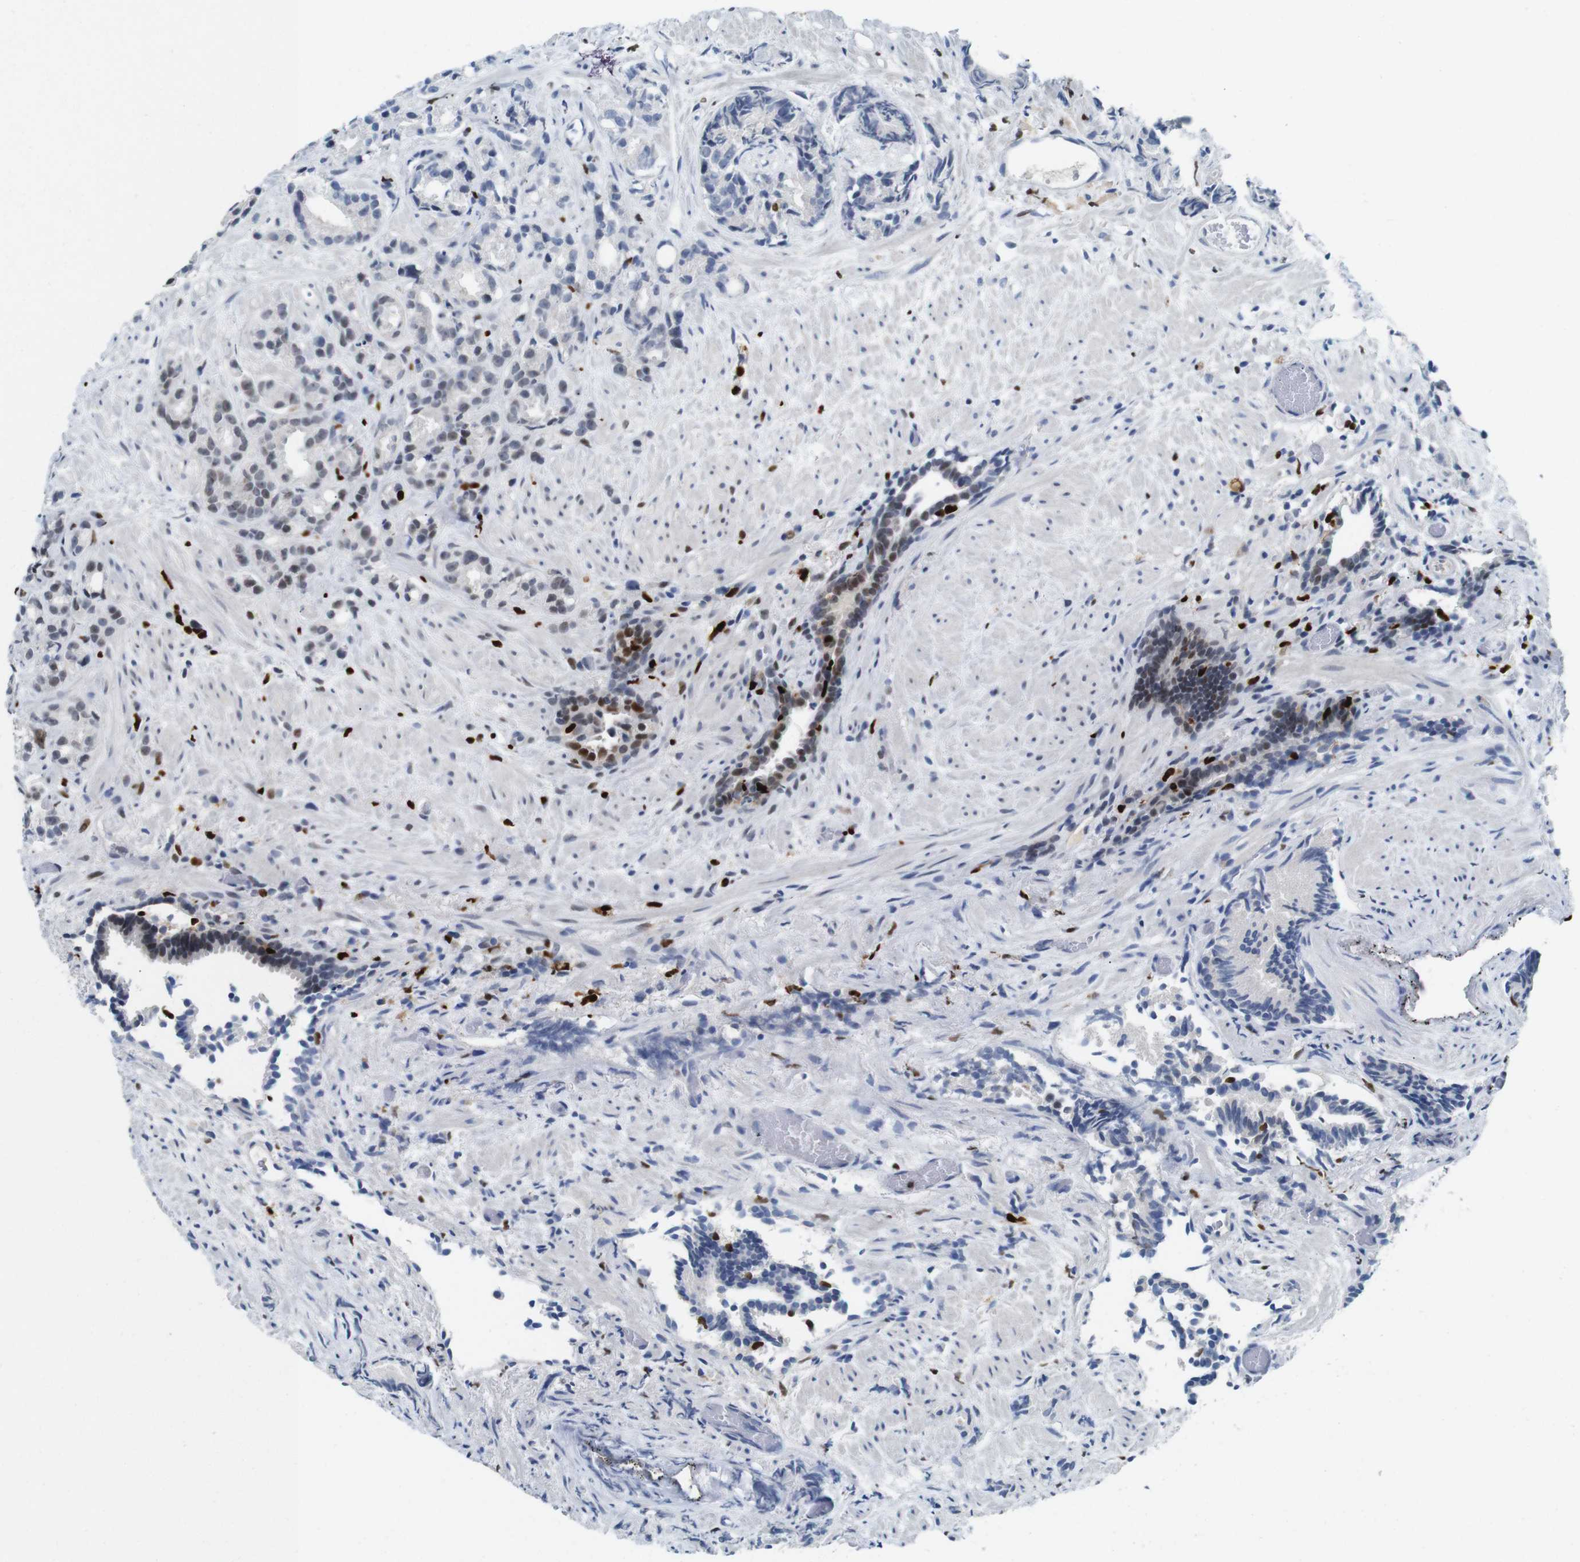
{"staining": {"intensity": "moderate", "quantity": "25%-75%", "location": "nuclear"}, "tissue": "prostate cancer", "cell_type": "Tumor cells", "image_type": "cancer", "snomed": [{"axis": "morphology", "description": "Adenocarcinoma, Low grade"}, {"axis": "topography", "description": "Prostate"}], "caption": "Immunohistochemical staining of human prostate cancer displays medium levels of moderate nuclear protein positivity in approximately 25%-75% of tumor cells.", "gene": "IRF8", "patient": {"sex": "male", "age": 89}}